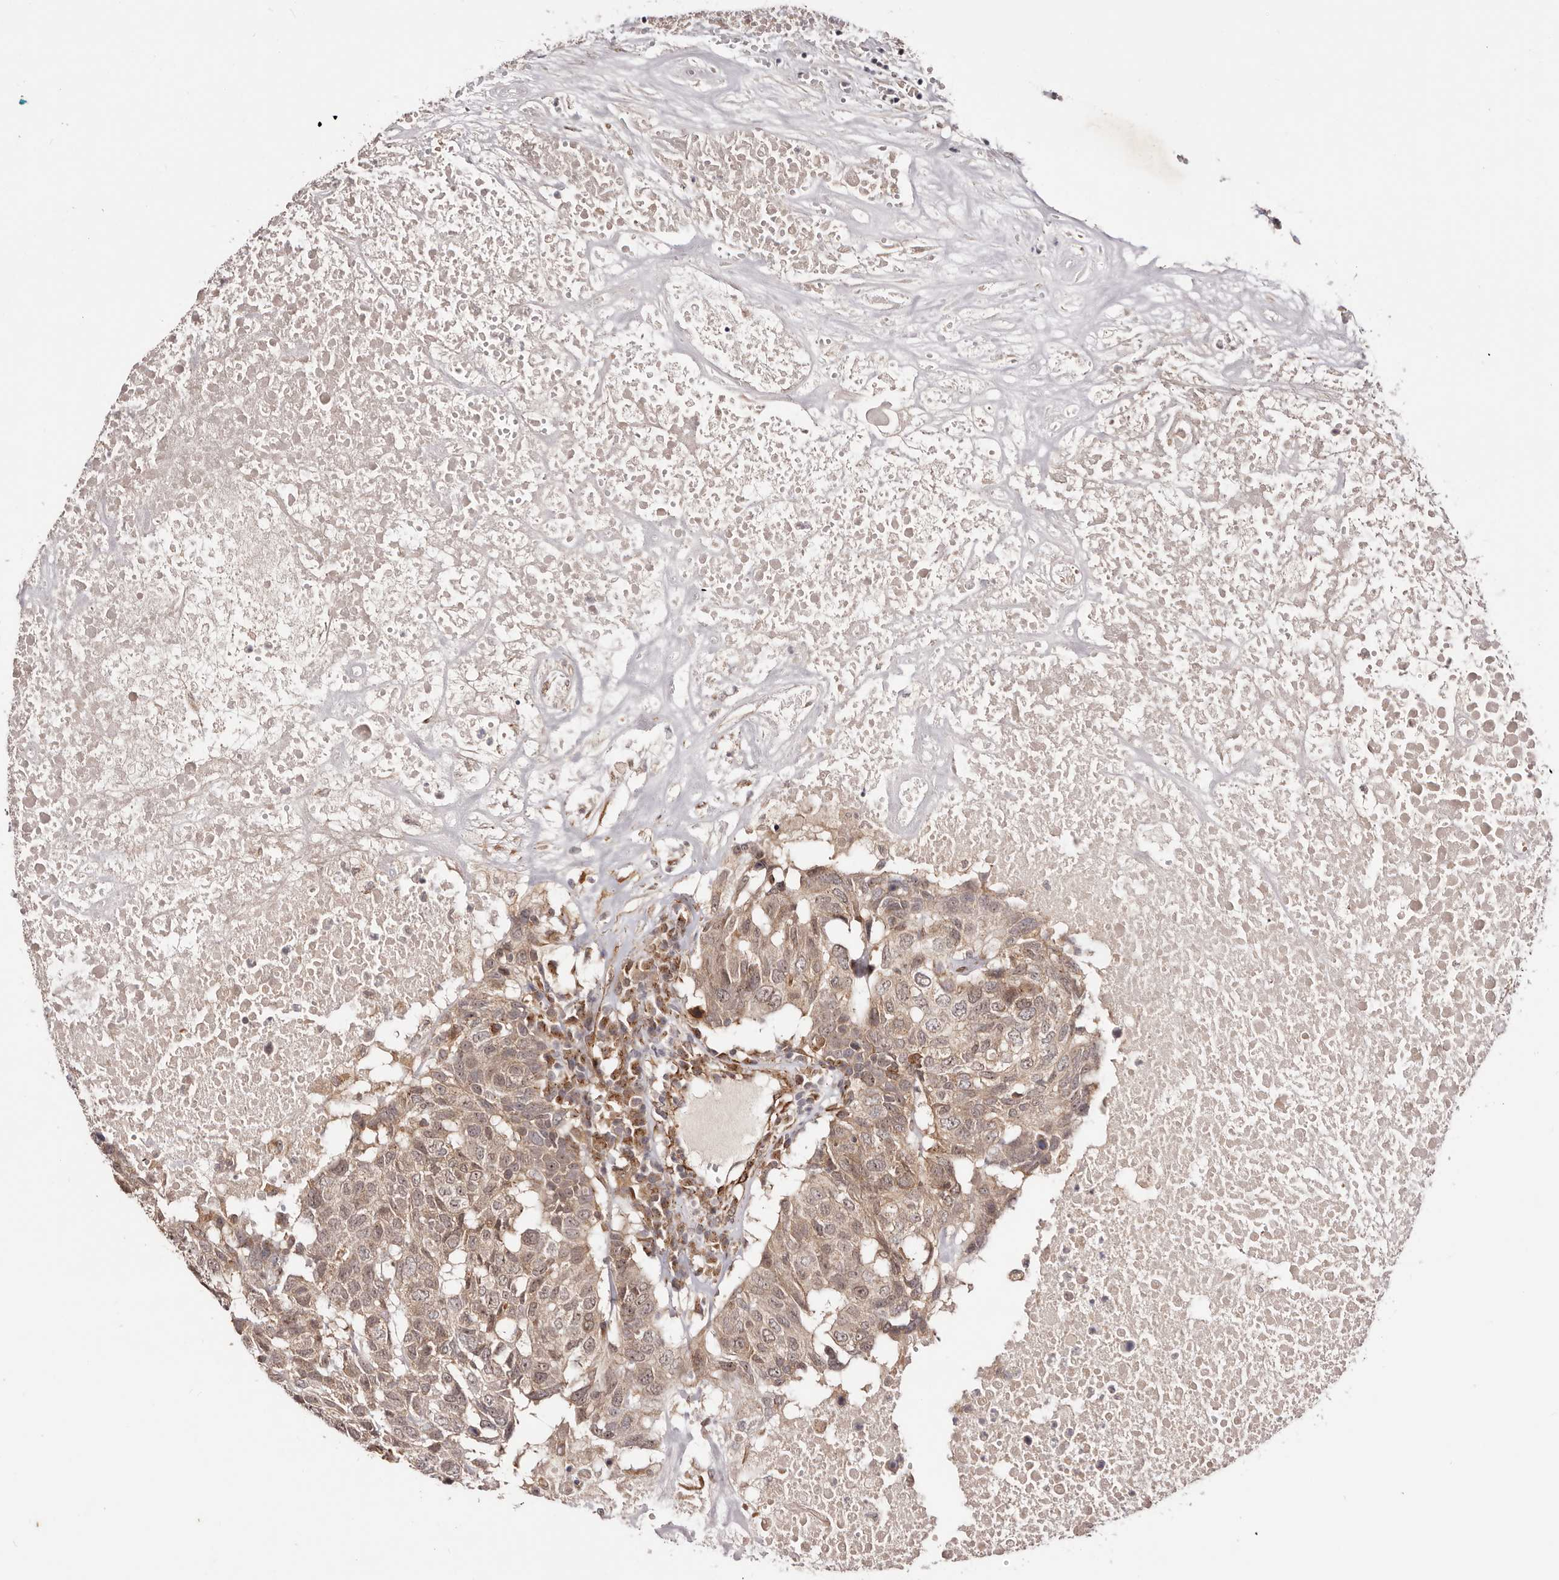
{"staining": {"intensity": "weak", "quantity": ">75%", "location": "cytoplasmic/membranous,nuclear"}, "tissue": "head and neck cancer", "cell_type": "Tumor cells", "image_type": "cancer", "snomed": [{"axis": "morphology", "description": "Squamous cell carcinoma, NOS"}, {"axis": "topography", "description": "Head-Neck"}], "caption": "The image reveals a brown stain indicating the presence of a protein in the cytoplasmic/membranous and nuclear of tumor cells in squamous cell carcinoma (head and neck). Using DAB (brown) and hematoxylin (blue) stains, captured at high magnification using brightfield microscopy.", "gene": "MICAL2", "patient": {"sex": "male", "age": 66}}